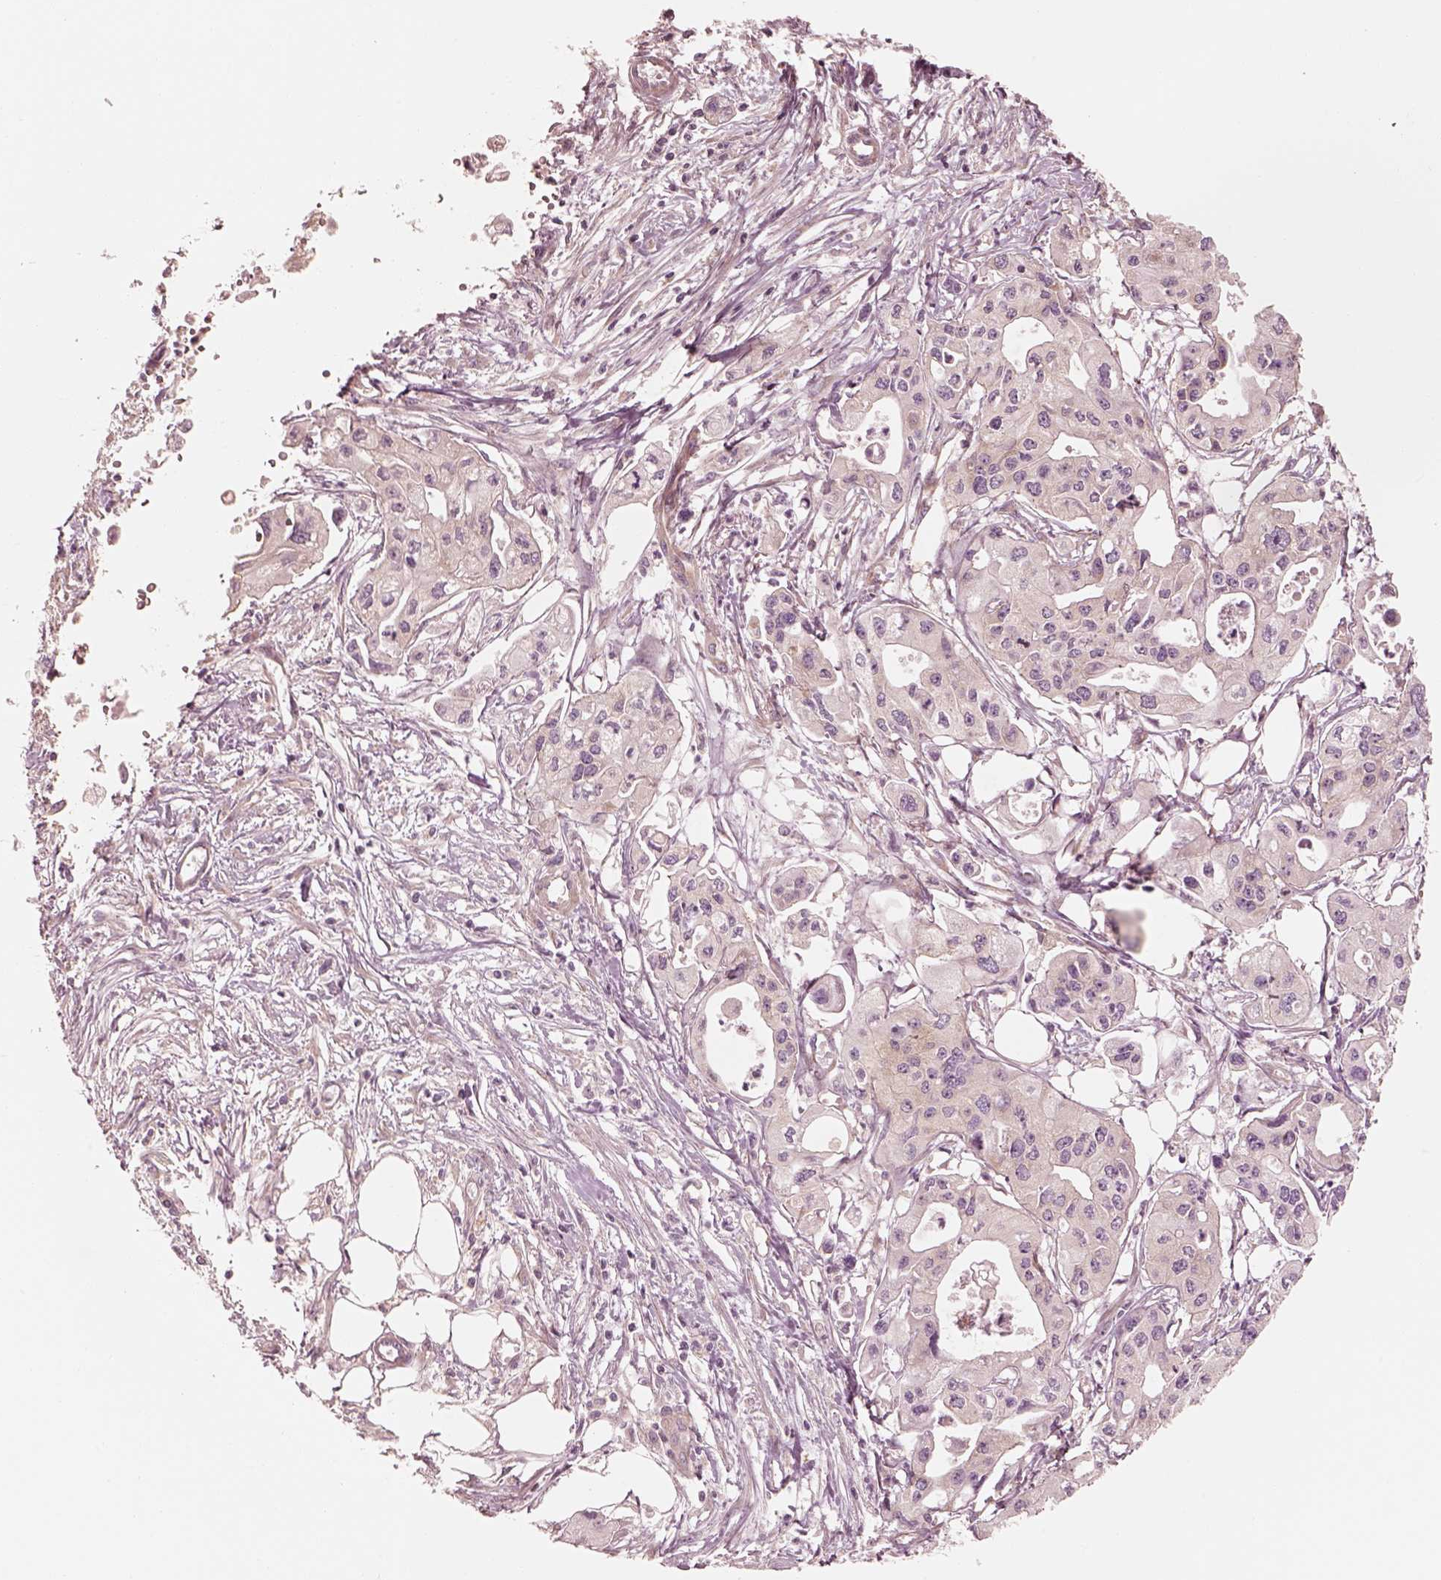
{"staining": {"intensity": "negative", "quantity": "none", "location": "none"}, "tissue": "pancreatic cancer", "cell_type": "Tumor cells", "image_type": "cancer", "snomed": [{"axis": "morphology", "description": "Adenocarcinoma, NOS"}, {"axis": "topography", "description": "Pancreas"}], "caption": "Immunohistochemistry (IHC) histopathology image of neoplastic tissue: human pancreatic adenocarcinoma stained with DAB (3,3'-diaminobenzidine) reveals no significant protein expression in tumor cells.", "gene": "CNOT2", "patient": {"sex": "male", "age": 70}}